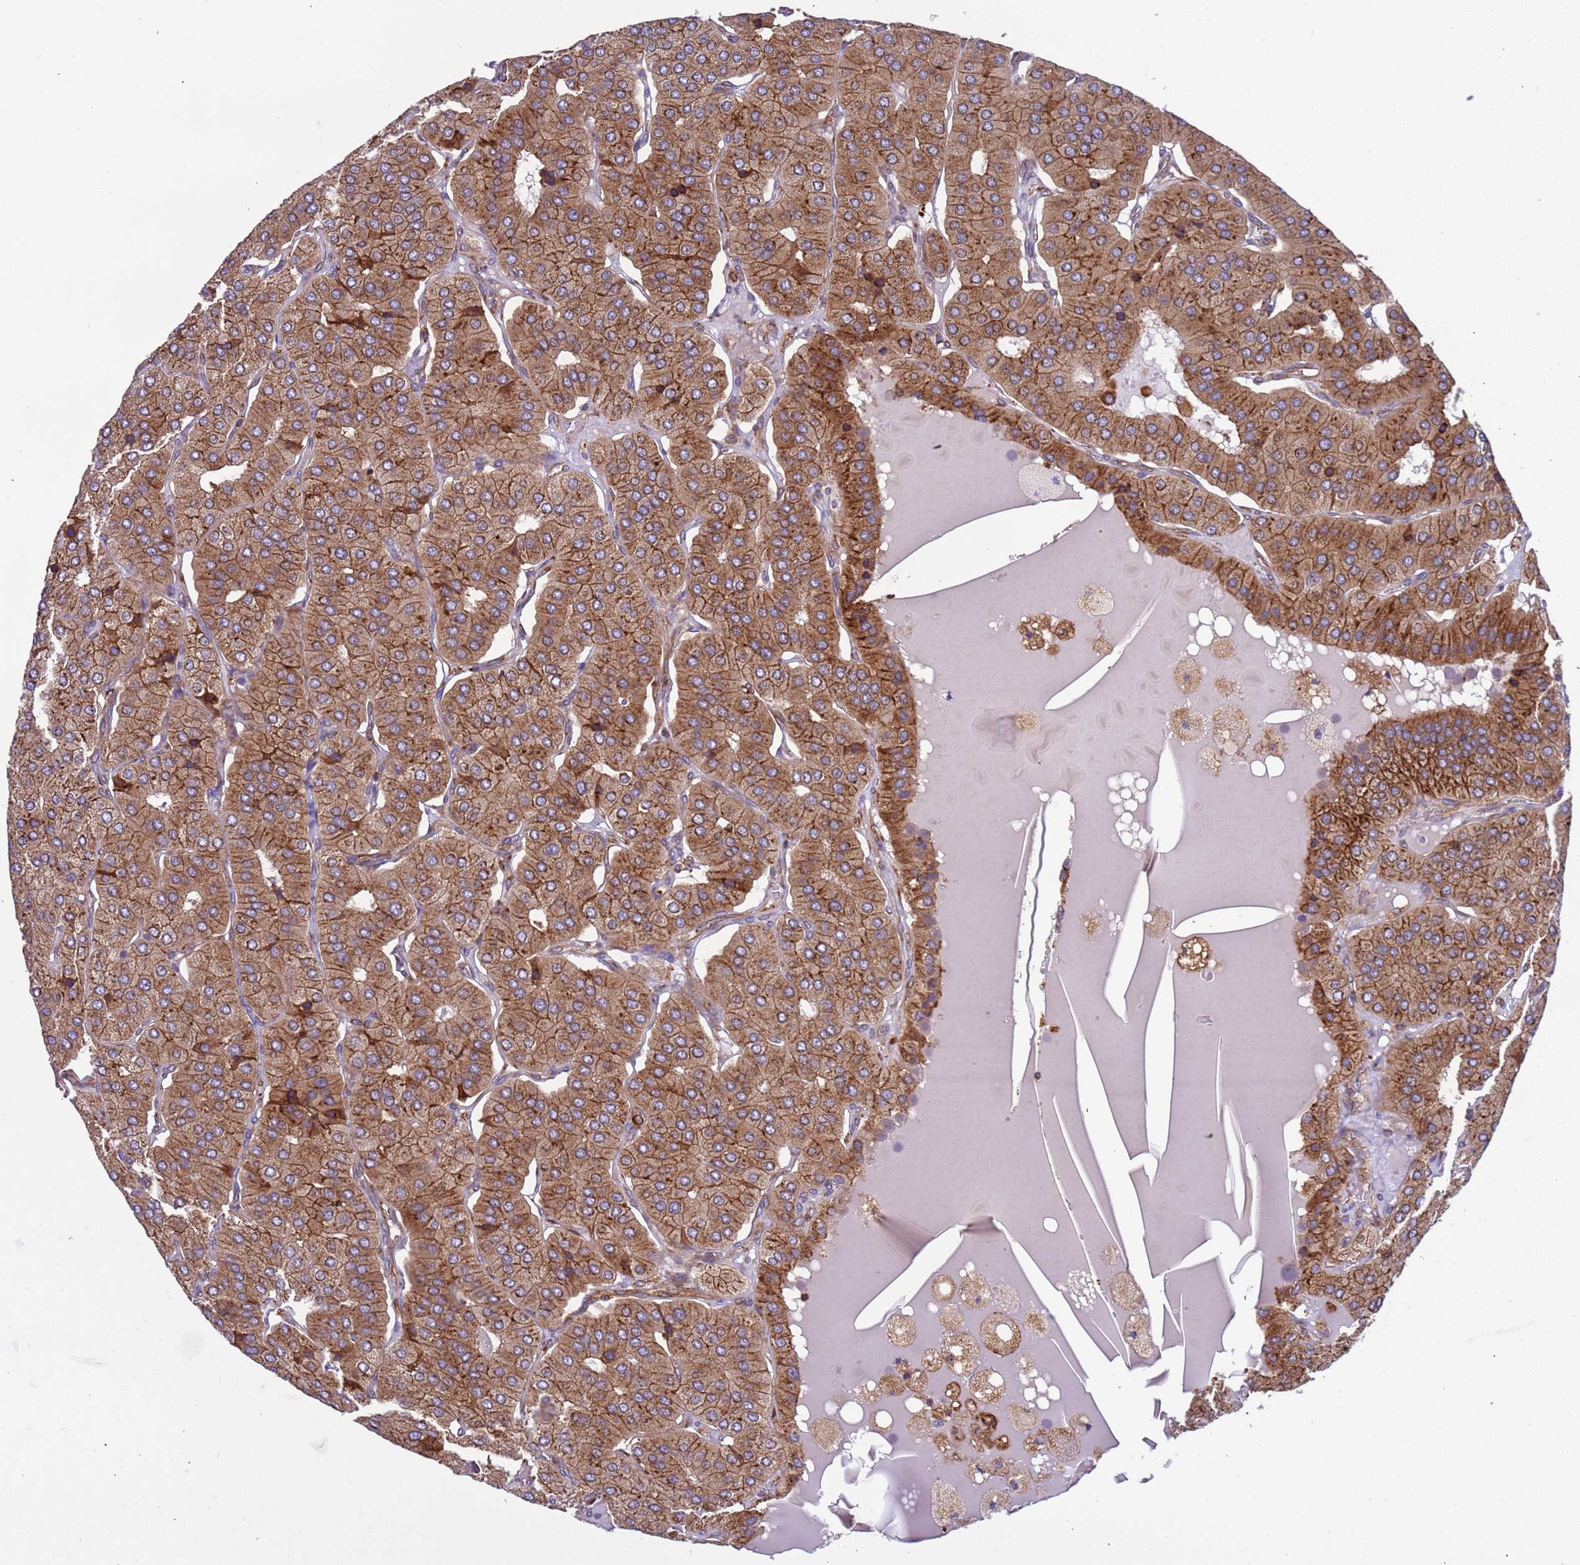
{"staining": {"intensity": "moderate", "quantity": ">75%", "location": "cytoplasmic/membranous"}, "tissue": "parathyroid gland", "cell_type": "Glandular cells", "image_type": "normal", "snomed": [{"axis": "morphology", "description": "Normal tissue, NOS"}, {"axis": "morphology", "description": "Adenoma, NOS"}, {"axis": "topography", "description": "Parathyroid gland"}], "caption": "Glandular cells demonstrate medium levels of moderate cytoplasmic/membranous expression in about >75% of cells in normal human parathyroid gland. The staining was performed using DAB (3,3'-diaminobenzidine) to visualize the protein expression in brown, while the nuclei were stained in blue with hematoxylin (Magnification: 20x).", "gene": "RPL36", "patient": {"sex": "female", "age": 86}}